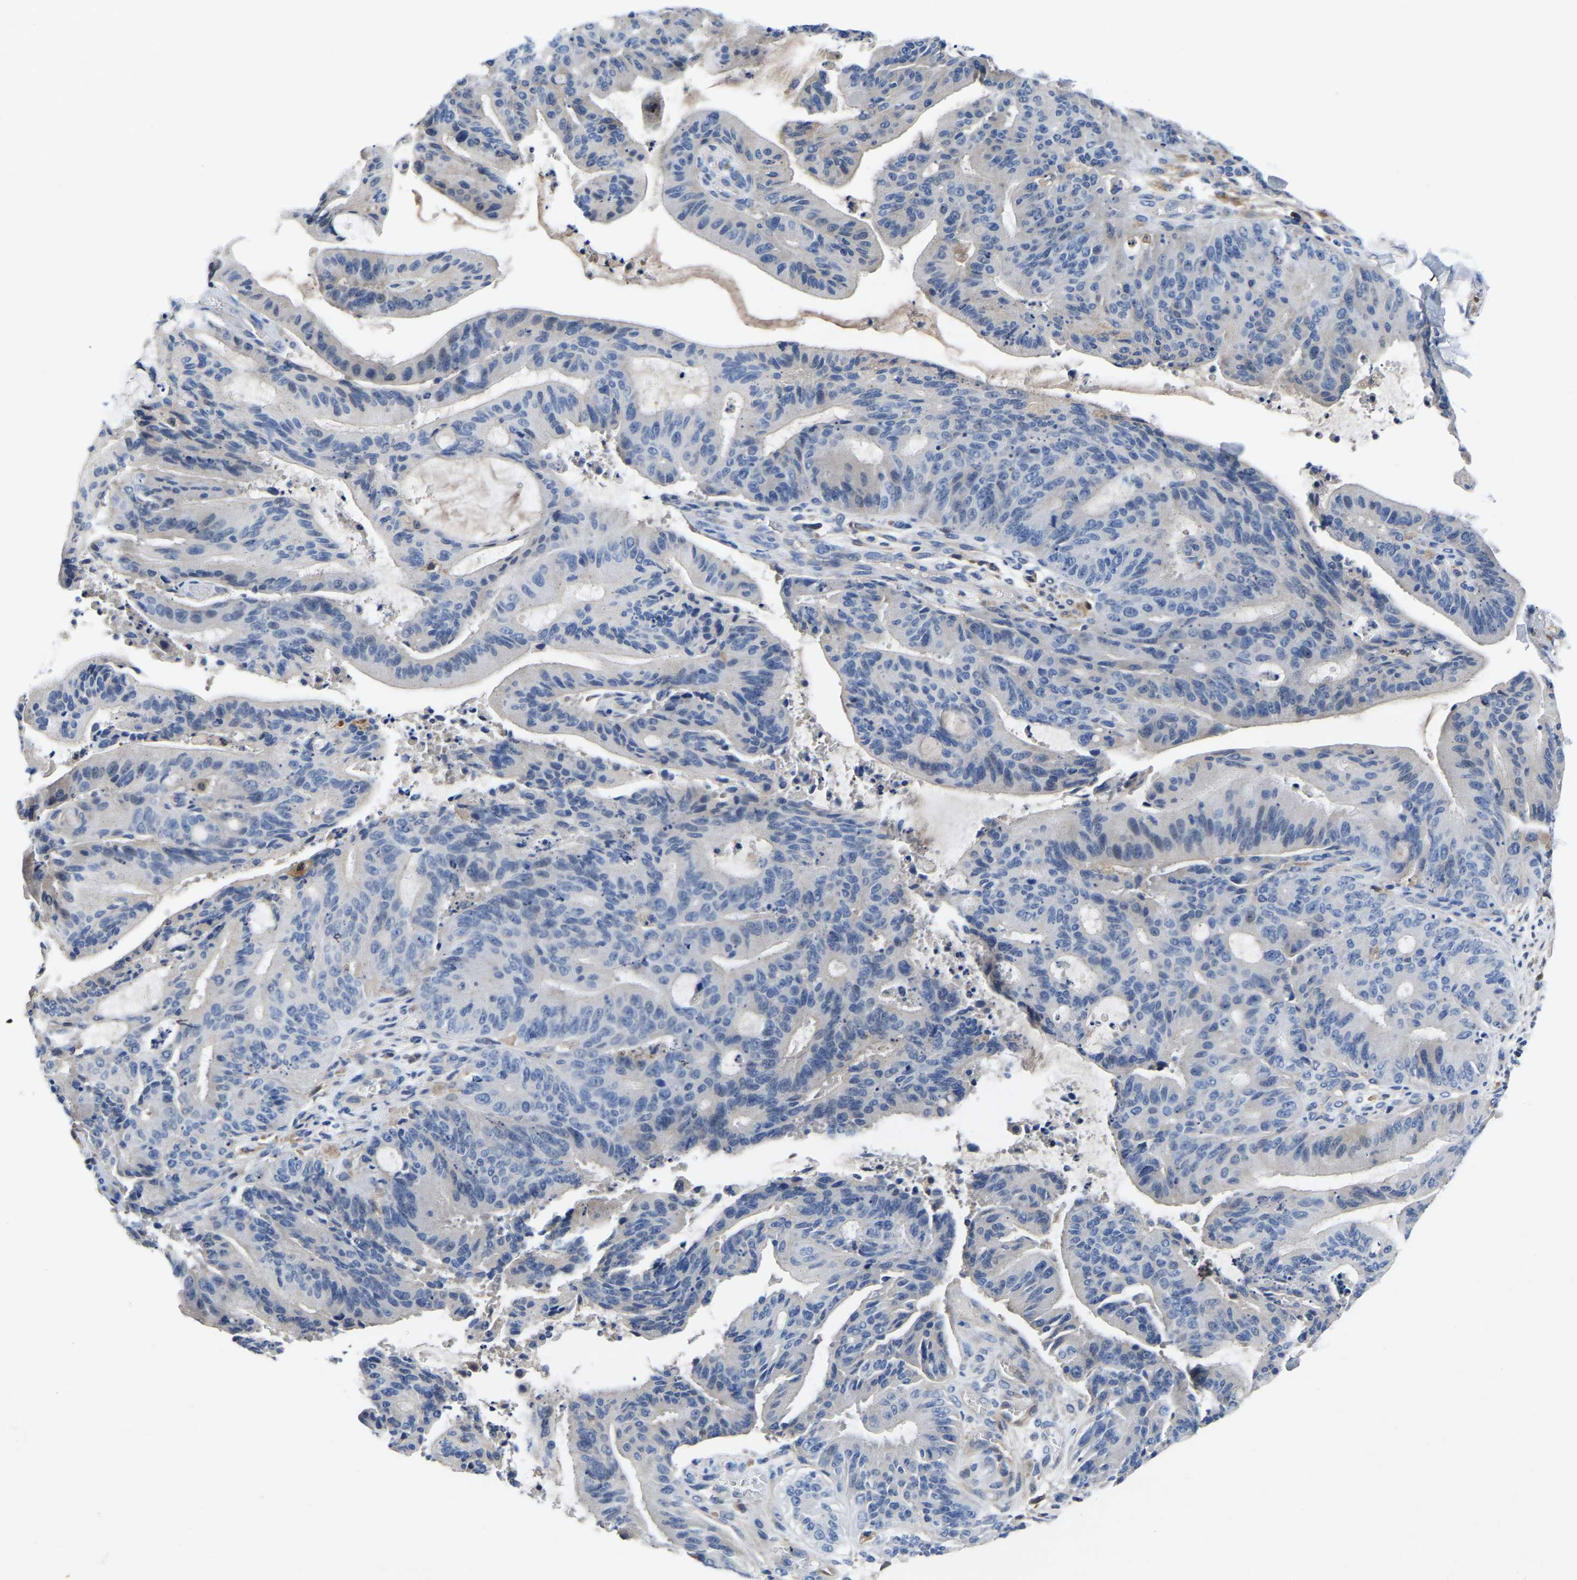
{"staining": {"intensity": "negative", "quantity": "none", "location": "none"}, "tissue": "liver cancer", "cell_type": "Tumor cells", "image_type": "cancer", "snomed": [{"axis": "morphology", "description": "Normal tissue, NOS"}, {"axis": "morphology", "description": "Cholangiocarcinoma"}, {"axis": "topography", "description": "Liver"}, {"axis": "topography", "description": "Peripheral nerve tissue"}], "caption": "This is a photomicrograph of immunohistochemistry (IHC) staining of cholangiocarcinoma (liver), which shows no positivity in tumor cells.", "gene": "ATG2B", "patient": {"sex": "female", "age": 73}}